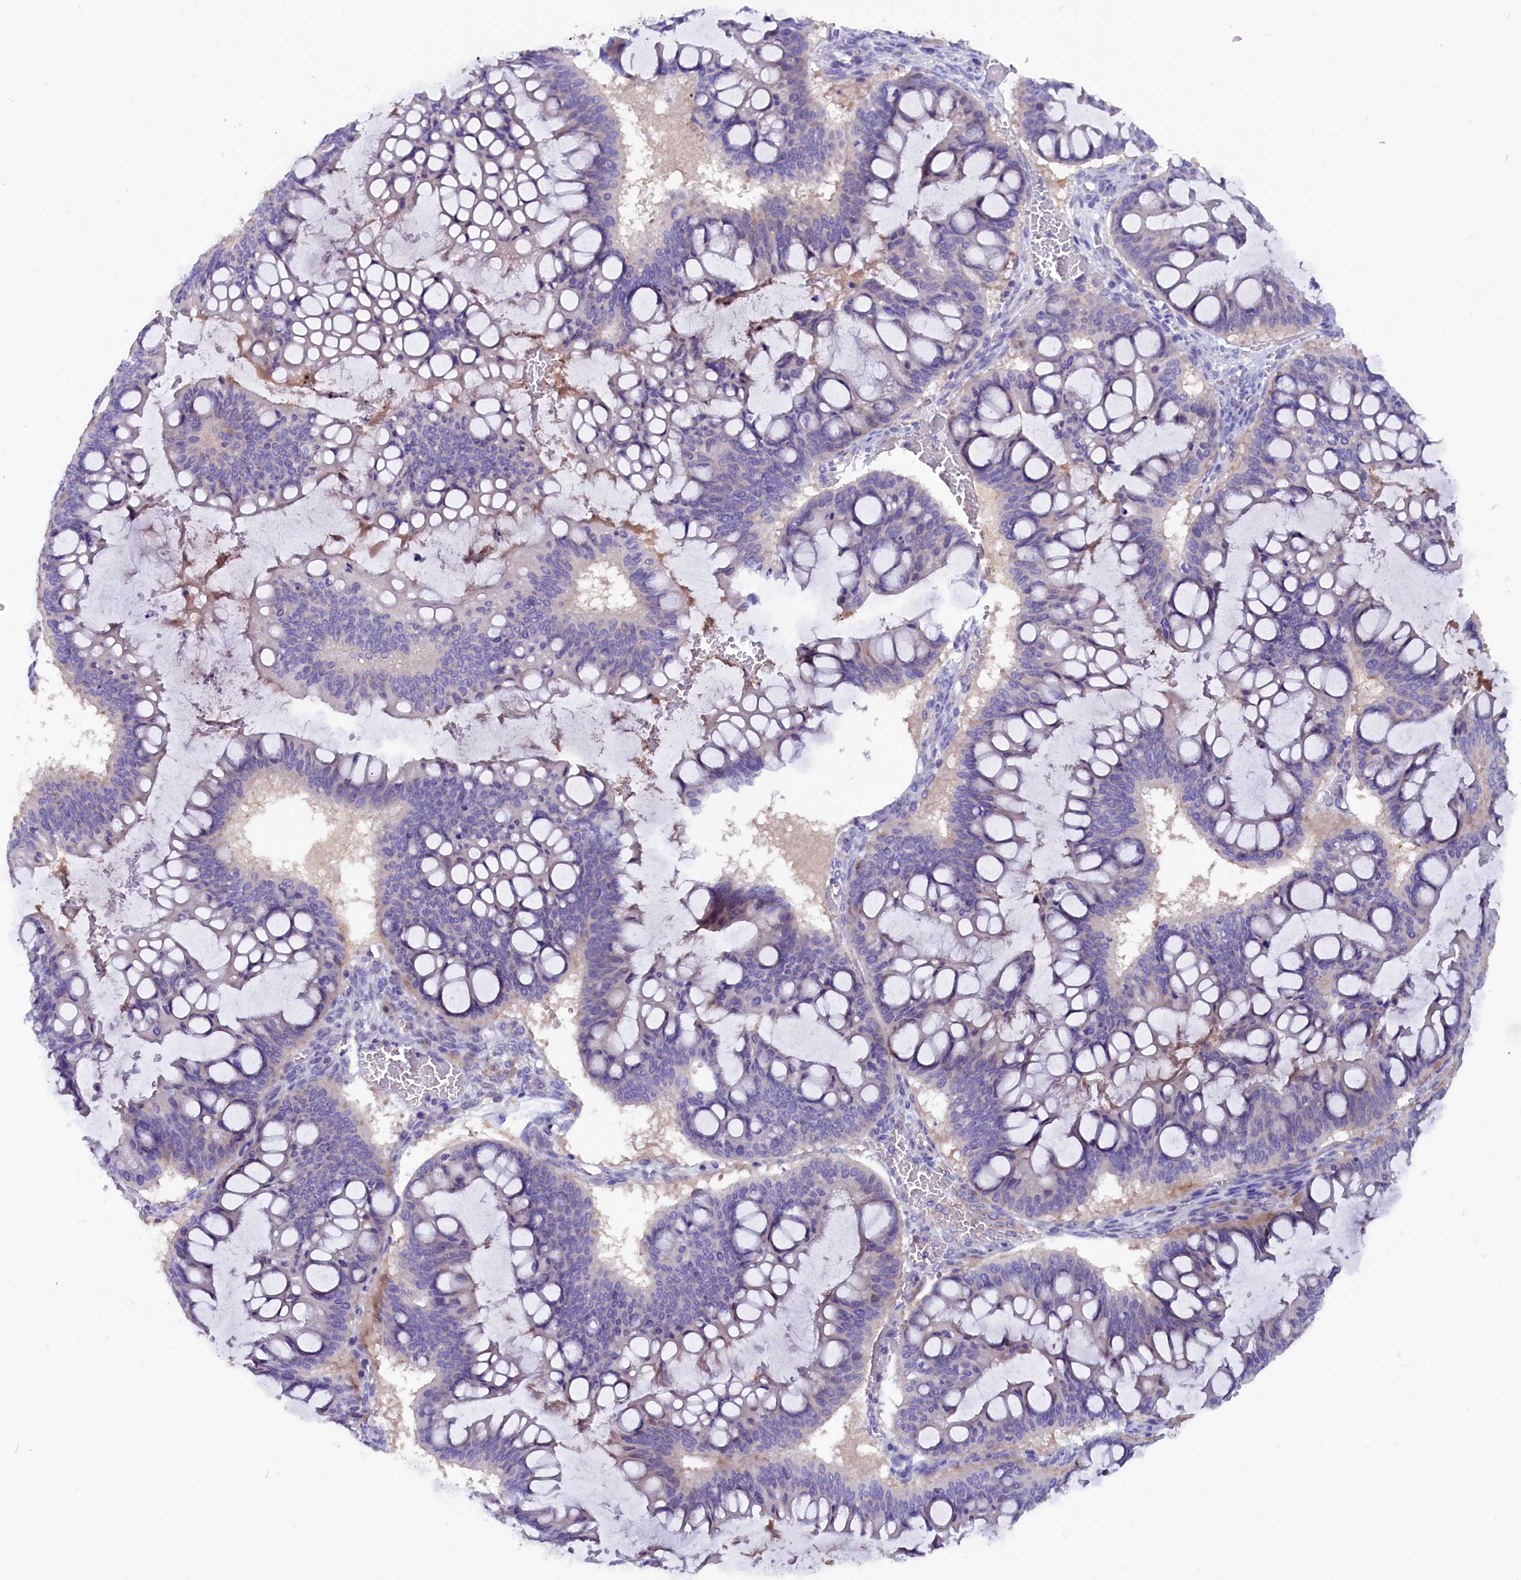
{"staining": {"intensity": "weak", "quantity": "<25%", "location": "cytoplasmic/membranous"}, "tissue": "ovarian cancer", "cell_type": "Tumor cells", "image_type": "cancer", "snomed": [{"axis": "morphology", "description": "Cystadenocarcinoma, mucinous, NOS"}, {"axis": "topography", "description": "Ovary"}], "caption": "Tumor cells show no significant positivity in ovarian cancer (mucinous cystadenocarcinoma). (DAB (3,3'-diaminobenzidine) IHC, high magnification).", "gene": "CCBE1", "patient": {"sex": "female", "age": 73}}